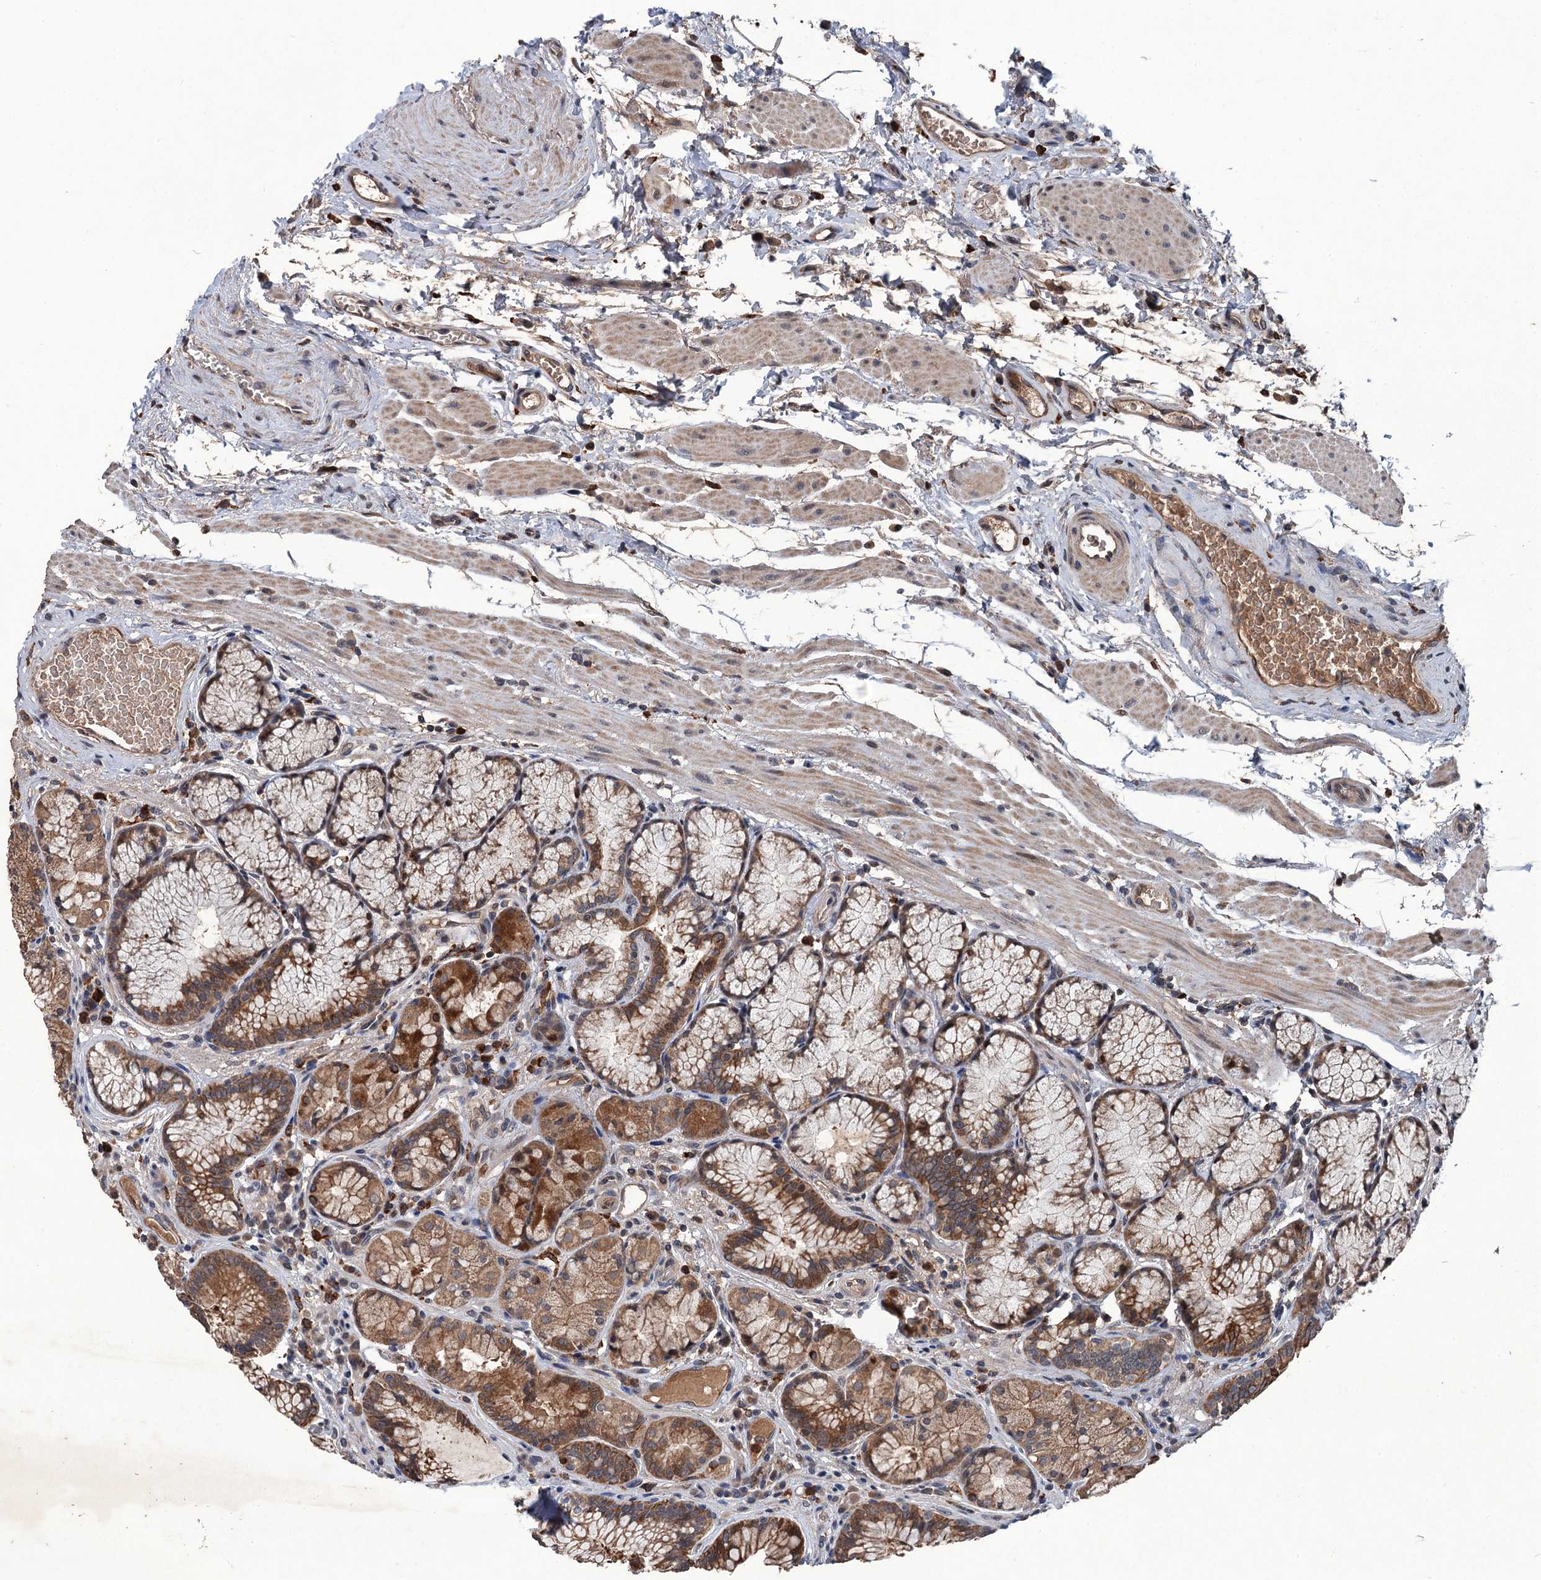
{"staining": {"intensity": "moderate", "quantity": ">75%", "location": "cytoplasmic/membranous"}, "tissue": "stomach", "cell_type": "Glandular cells", "image_type": "normal", "snomed": [{"axis": "morphology", "description": "Normal tissue, NOS"}, {"axis": "topography", "description": "Stomach"}], "caption": "IHC histopathology image of normal human stomach stained for a protein (brown), which reveals medium levels of moderate cytoplasmic/membranous expression in about >75% of glandular cells.", "gene": "ZNF438", "patient": {"sex": "male", "age": 63}}